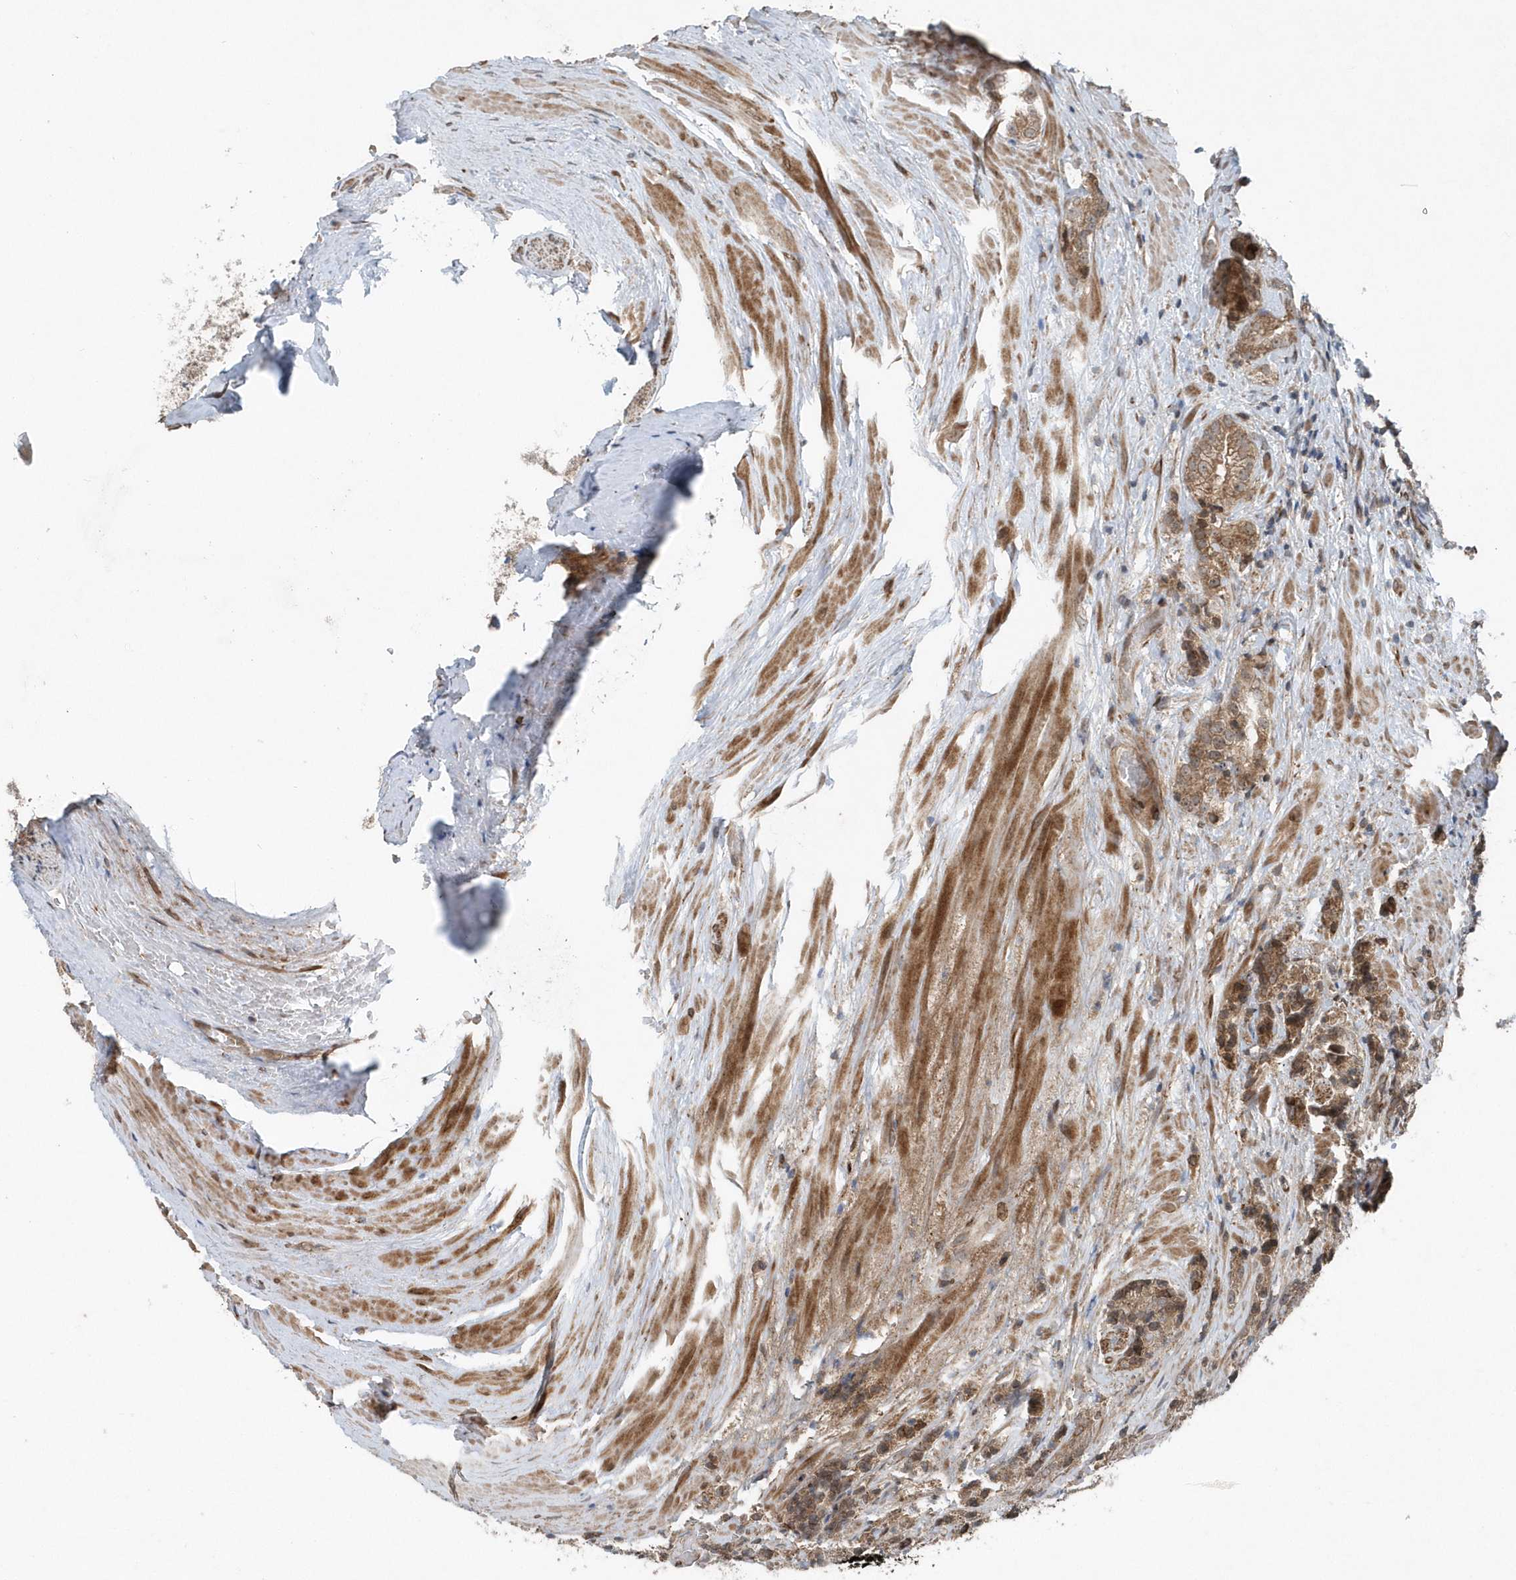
{"staining": {"intensity": "moderate", "quantity": ">75%", "location": "cytoplasmic/membranous"}, "tissue": "prostate cancer", "cell_type": "Tumor cells", "image_type": "cancer", "snomed": [{"axis": "morphology", "description": "Adenocarcinoma, High grade"}, {"axis": "topography", "description": "Prostate"}], "caption": "The micrograph displays staining of prostate high-grade adenocarcinoma, revealing moderate cytoplasmic/membranous protein staining (brown color) within tumor cells.", "gene": "MCC", "patient": {"sex": "male", "age": 57}}